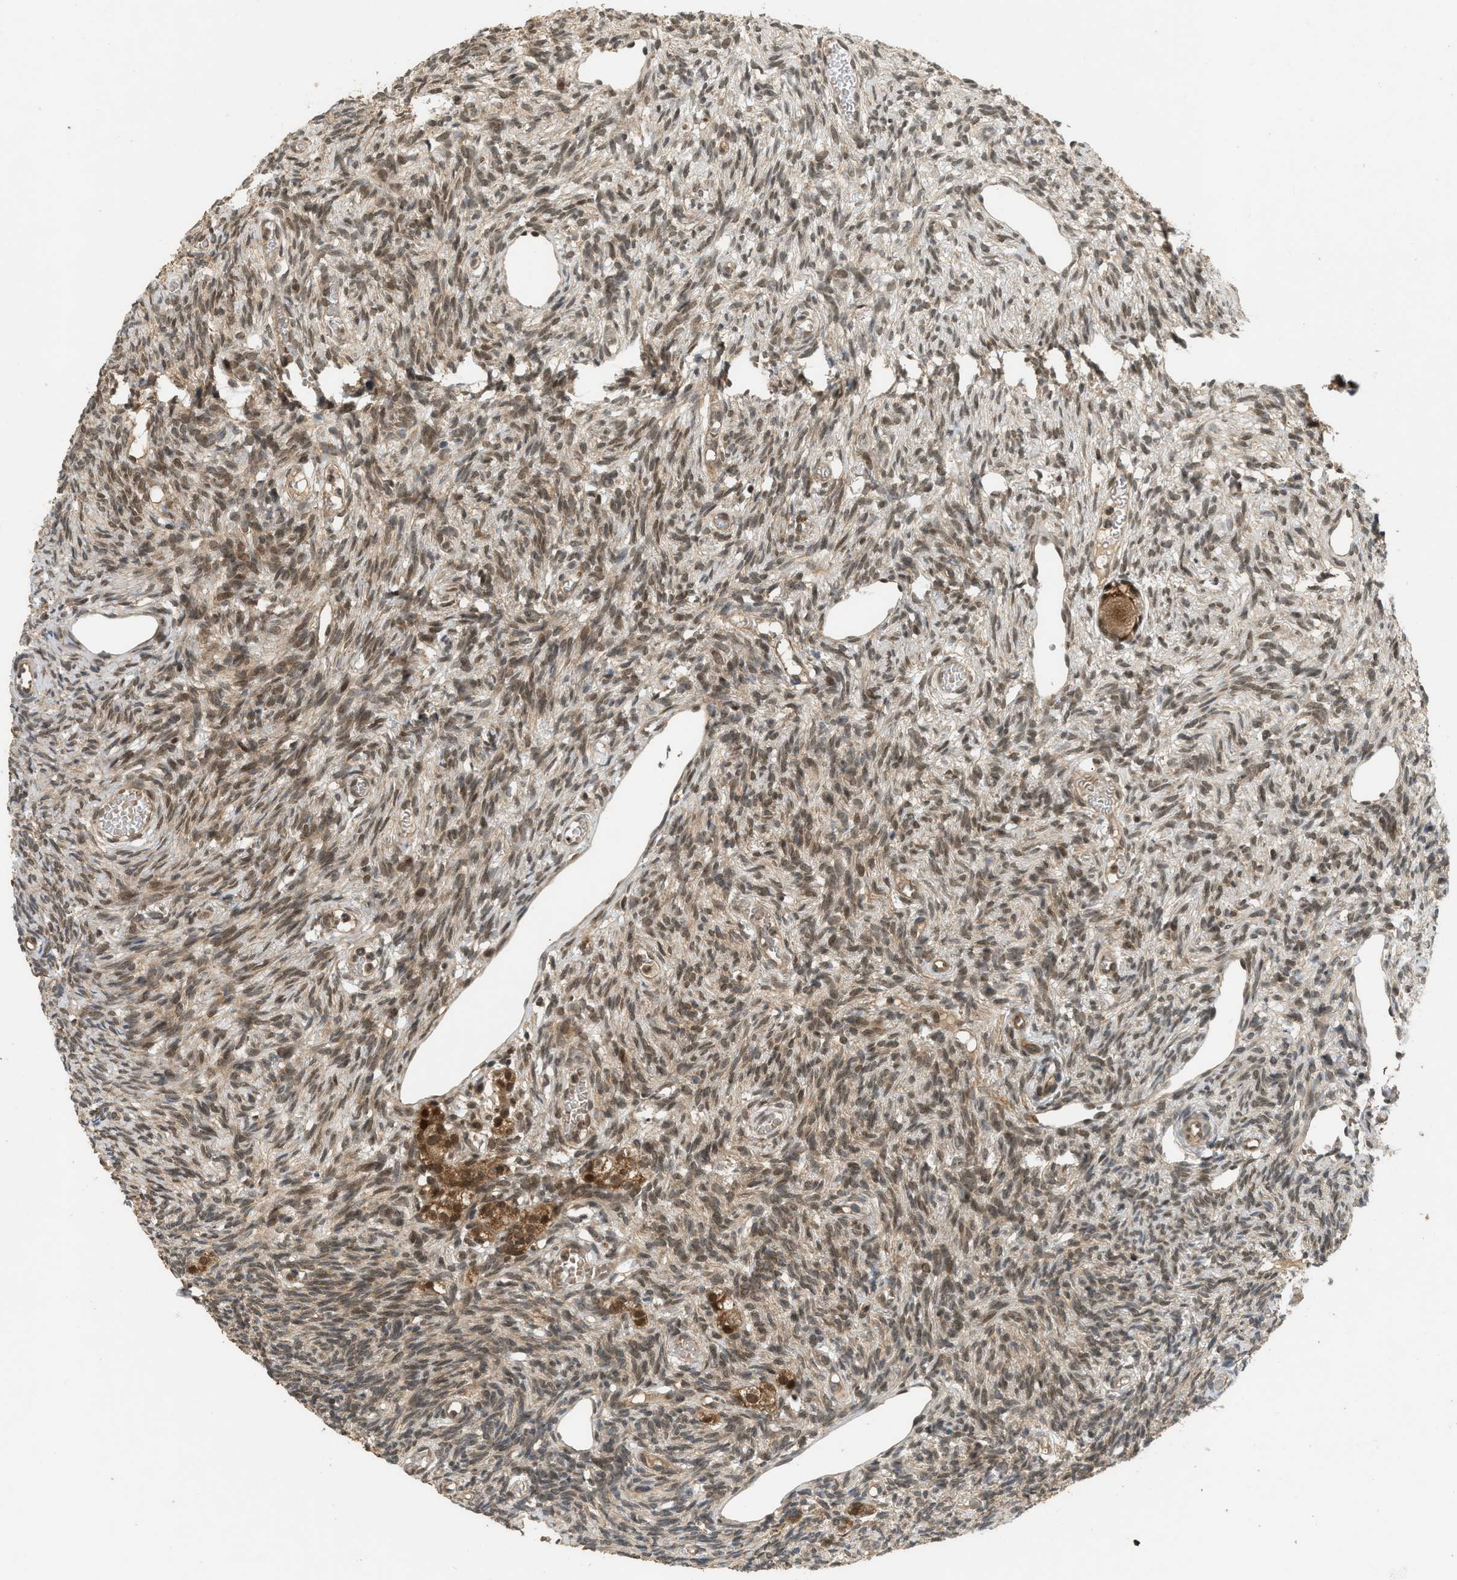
{"staining": {"intensity": "moderate", "quantity": ">75%", "location": "cytoplasmic/membranous,nuclear"}, "tissue": "ovary", "cell_type": "Follicle cells", "image_type": "normal", "snomed": [{"axis": "morphology", "description": "Normal tissue, NOS"}, {"axis": "topography", "description": "Ovary"}], "caption": "This histopathology image displays normal ovary stained with IHC to label a protein in brown. The cytoplasmic/membranous,nuclear of follicle cells show moderate positivity for the protein. Nuclei are counter-stained blue.", "gene": "GET1", "patient": {"sex": "female", "age": 33}}